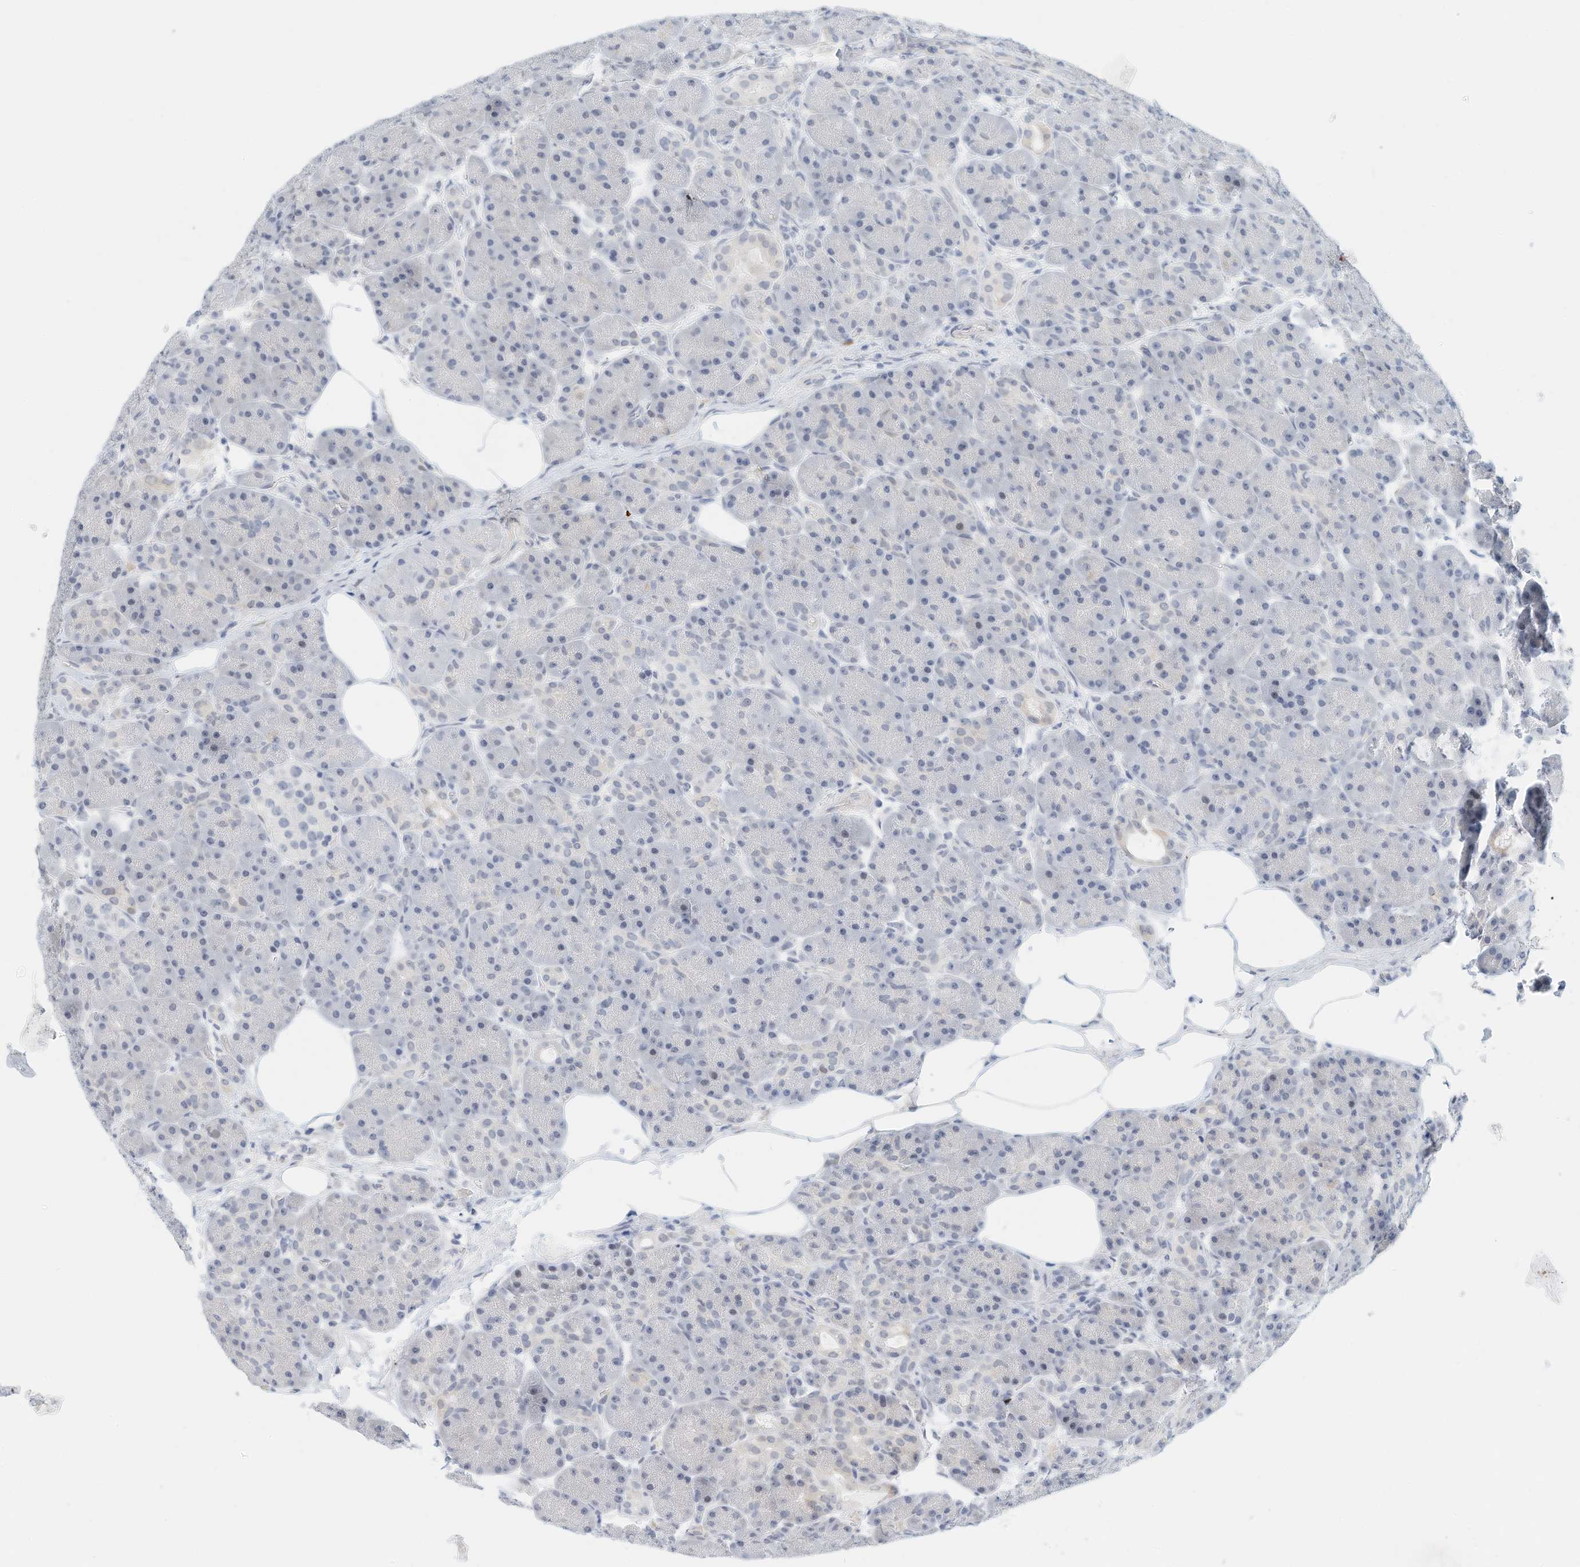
{"staining": {"intensity": "negative", "quantity": "none", "location": "none"}, "tissue": "pancreas", "cell_type": "Exocrine glandular cells", "image_type": "normal", "snomed": [{"axis": "morphology", "description": "Normal tissue, NOS"}, {"axis": "topography", "description": "Pancreas"}], "caption": "Protein analysis of normal pancreas displays no significant positivity in exocrine glandular cells.", "gene": "ARHGAP28", "patient": {"sex": "male", "age": 63}}